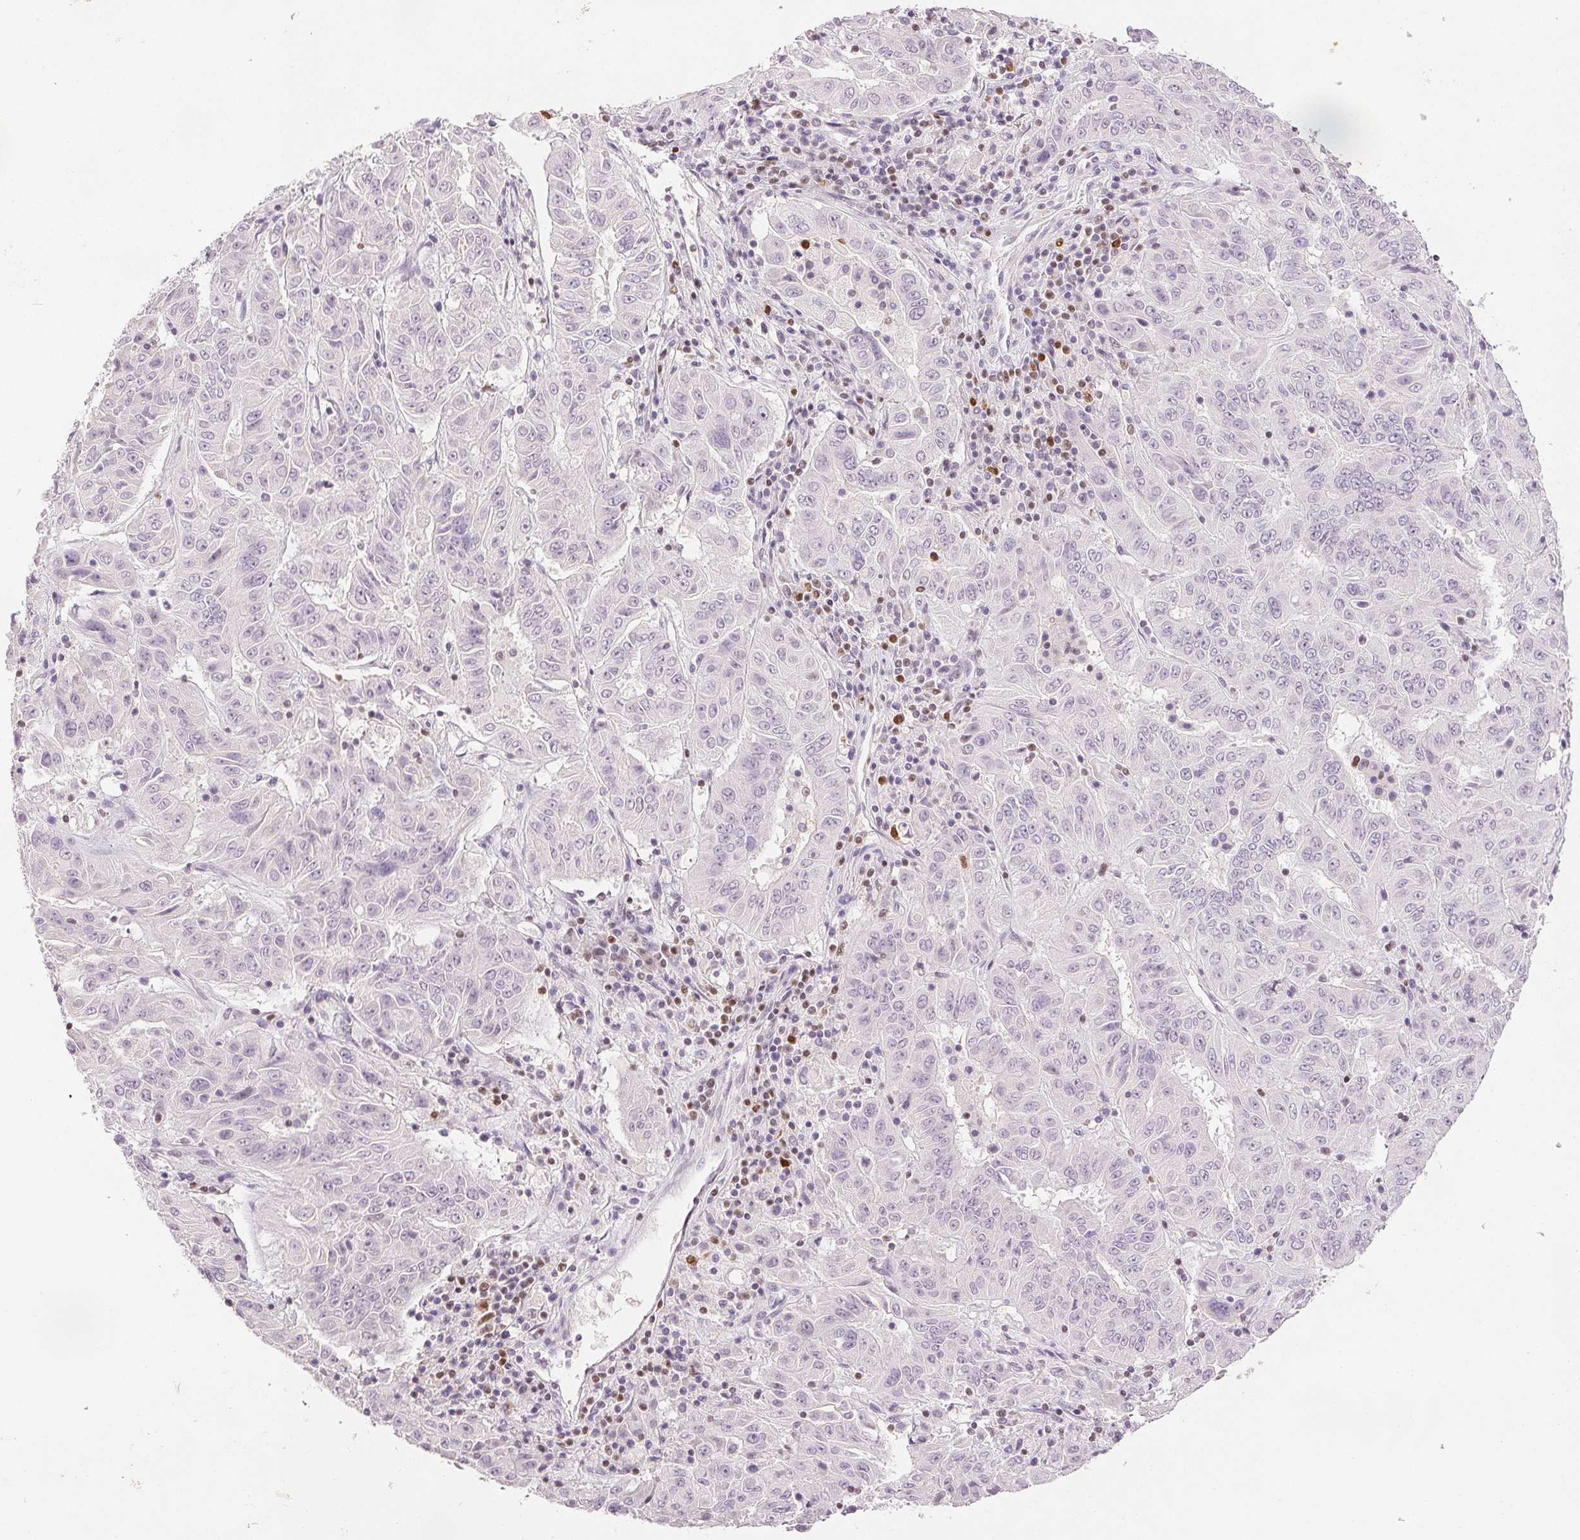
{"staining": {"intensity": "negative", "quantity": "none", "location": "none"}, "tissue": "pancreatic cancer", "cell_type": "Tumor cells", "image_type": "cancer", "snomed": [{"axis": "morphology", "description": "Adenocarcinoma, NOS"}, {"axis": "topography", "description": "Pancreas"}], "caption": "The immunohistochemistry (IHC) histopathology image has no significant staining in tumor cells of pancreatic adenocarcinoma tissue.", "gene": "RUNX2", "patient": {"sex": "male", "age": 63}}